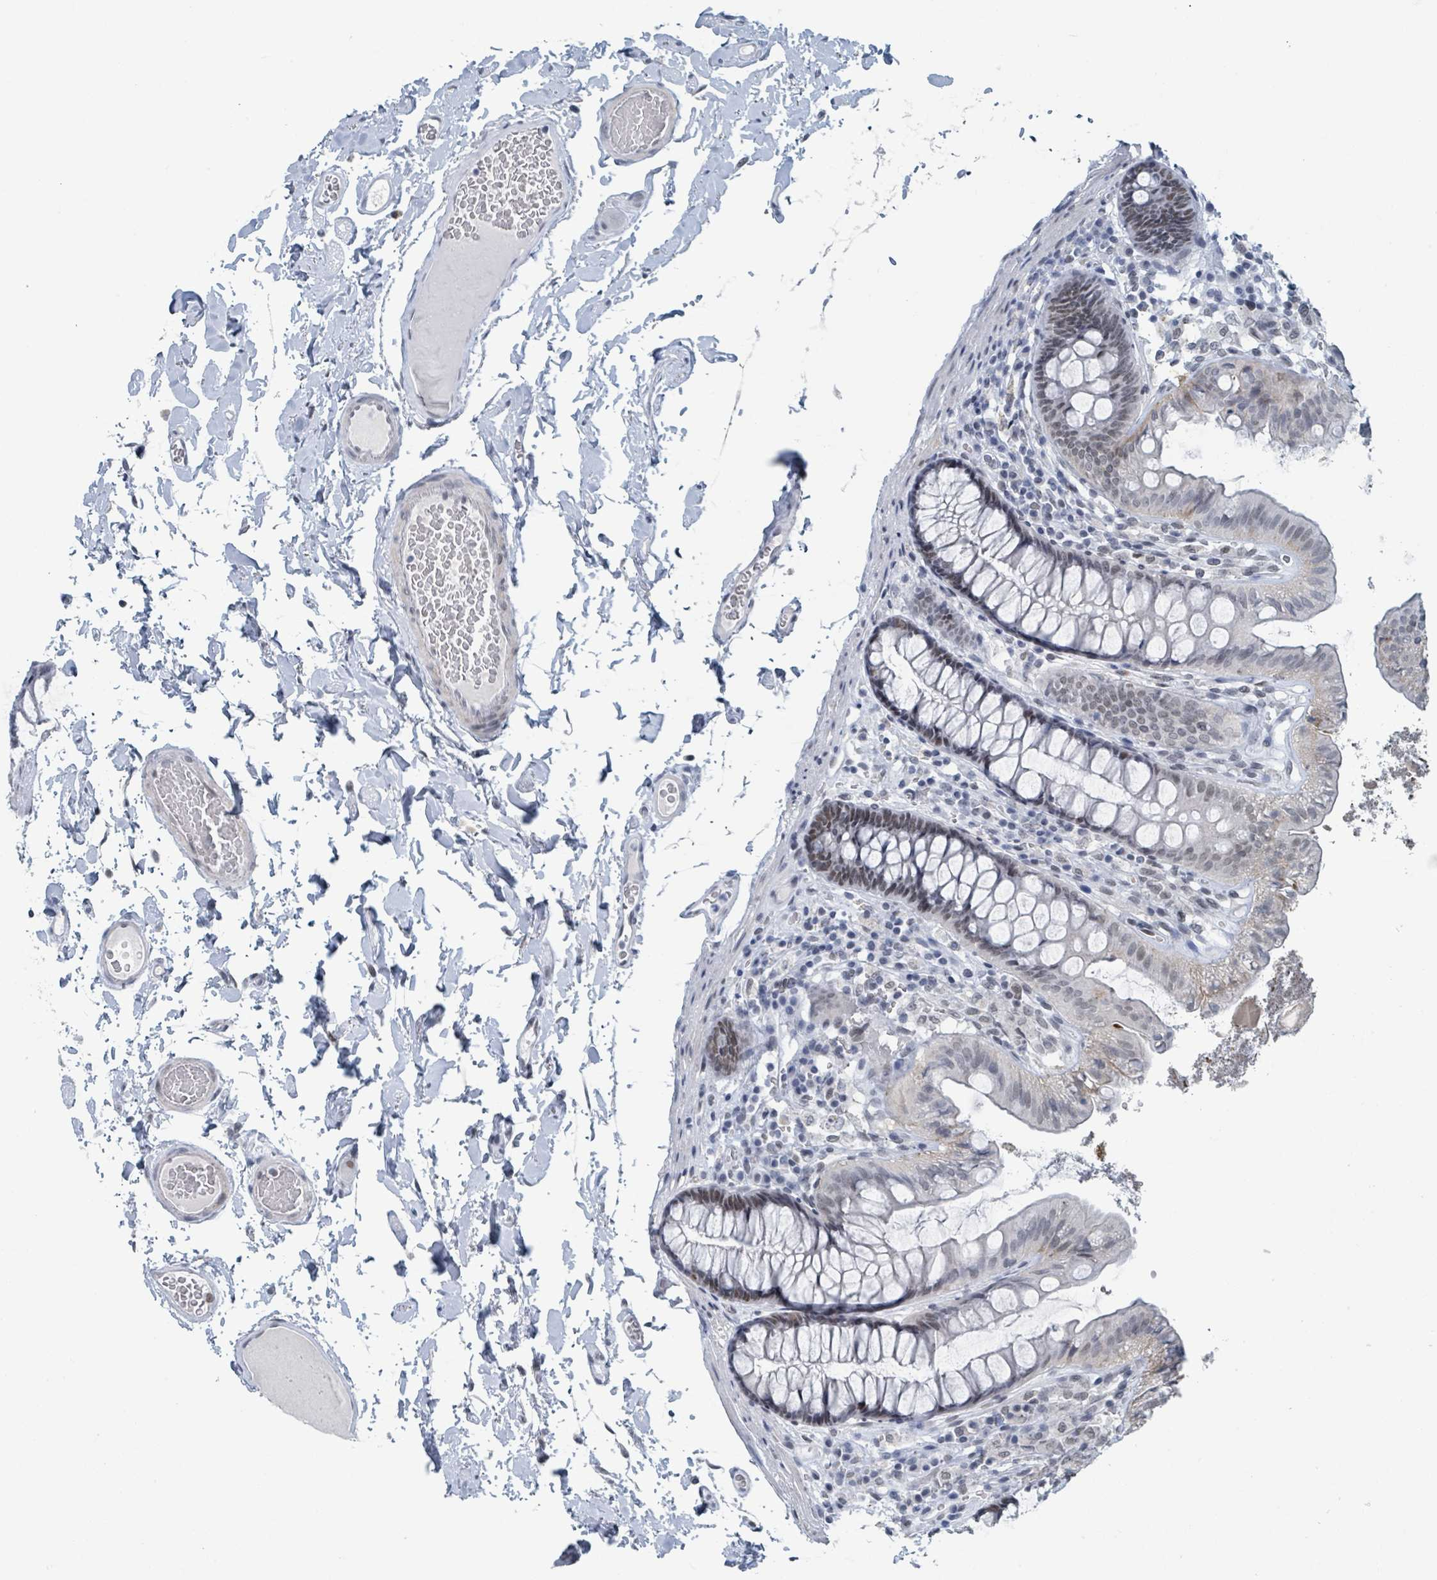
{"staining": {"intensity": "negative", "quantity": "none", "location": "none"}, "tissue": "colon", "cell_type": "Endothelial cells", "image_type": "normal", "snomed": [{"axis": "morphology", "description": "Normal tissue, NOS"}, {"axis": "topography", "description": "Colon"}], "caption": "Immunohistochemical staining of normal colon exhibits no significant positivity in endothelial cells.", "gene": "EHMT2", "patient": {"sex": "male", "age": 84}}